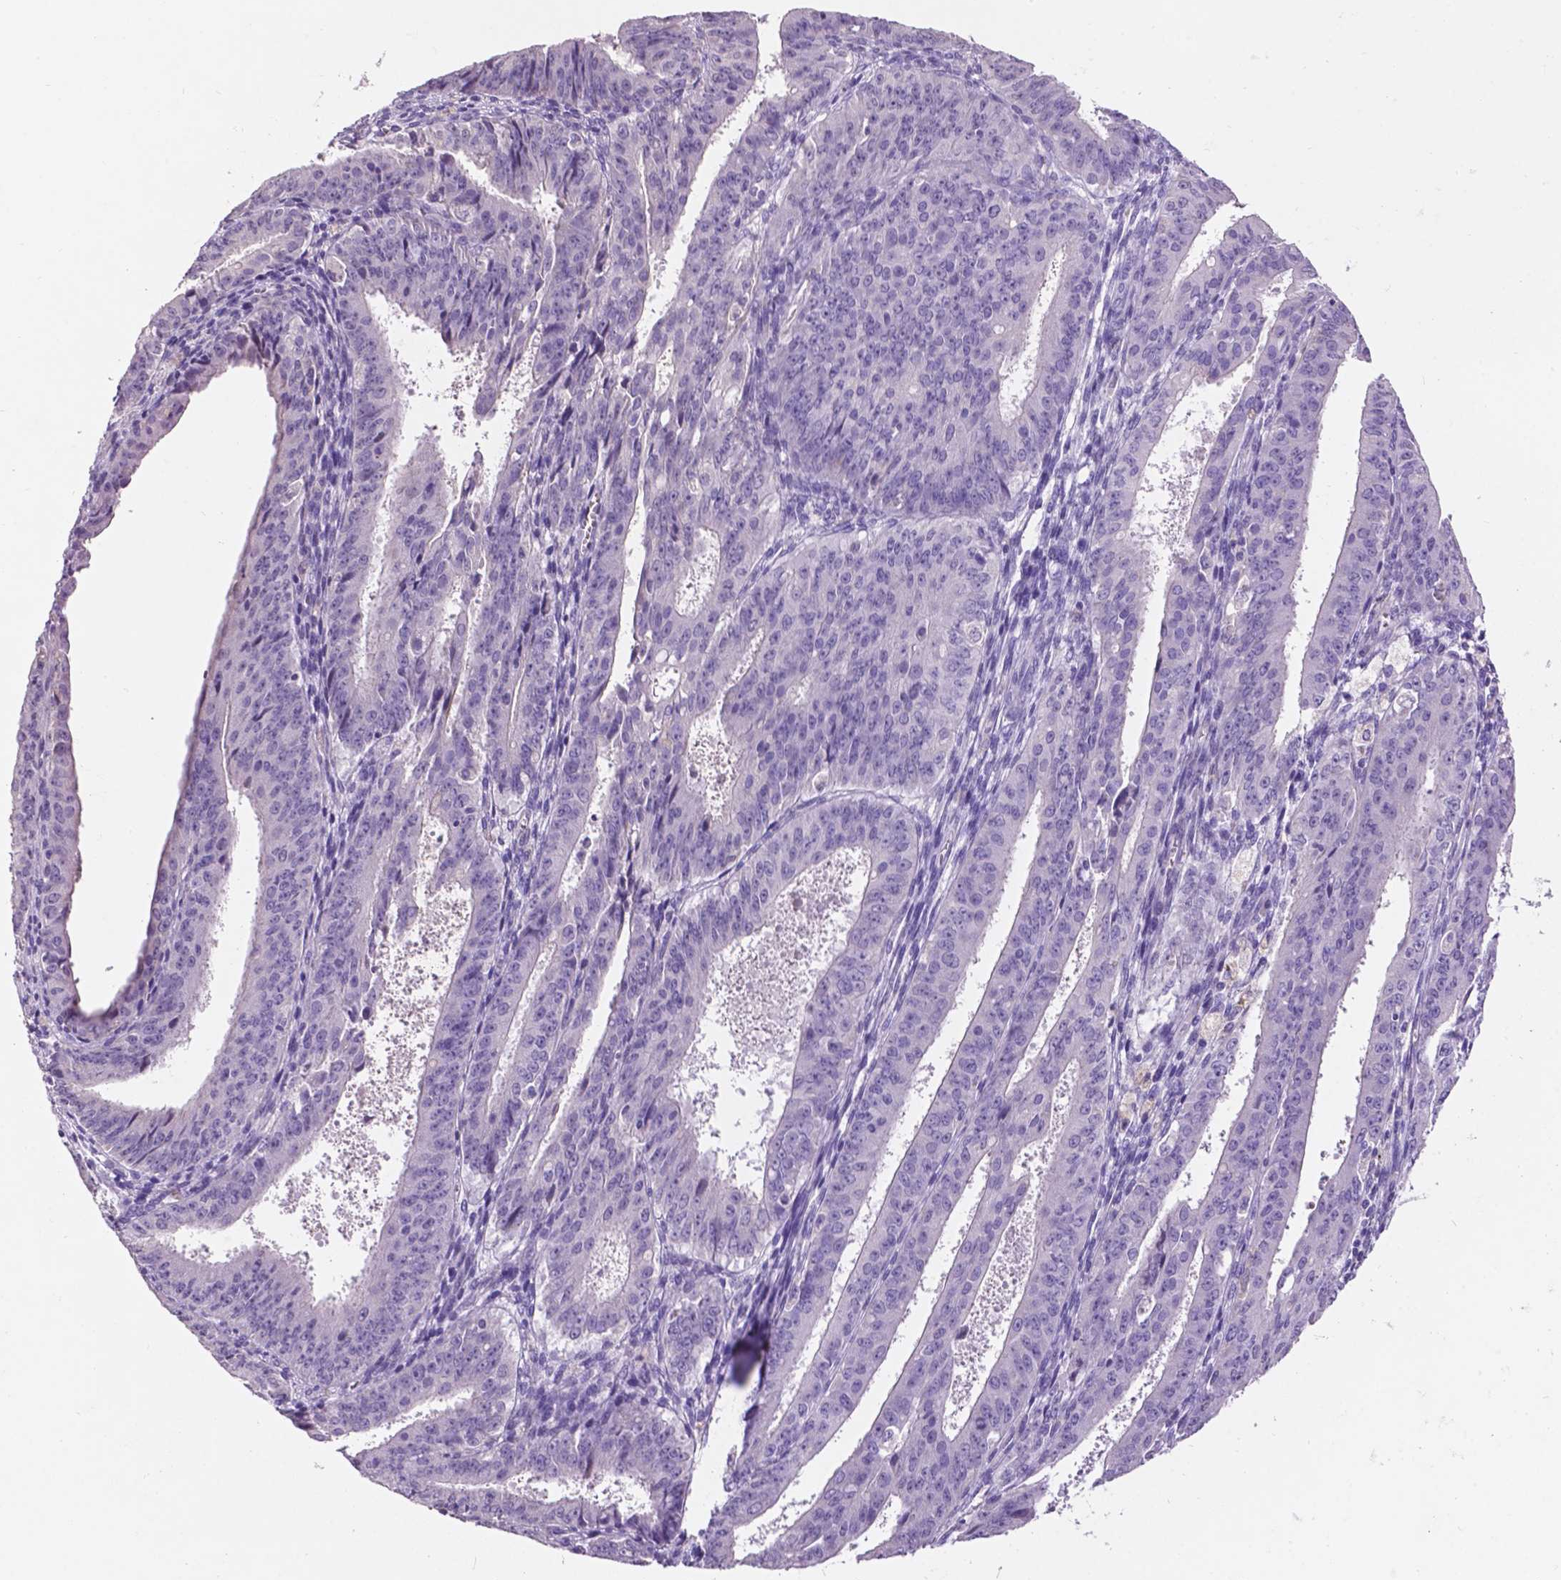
{"staining": {"intensity": "negative", "quantity": "none", "location": "none"}, "tissue": "ovarian cancer", "cell_type": "Tumor cells", "image_type": "cancer", "snomed": [{"axis": "morphology", "description": "Carcinoma, endometroid"}, {"axis": "topography", "description": "Ovary"}], "caption": "Endometroid carcinoma (ovarian) was stained to show a protein in brown. There is no significant staining in tumor cells.", "gene": "PLSCR1", "patient": {"sex": "female", "age": 42}}